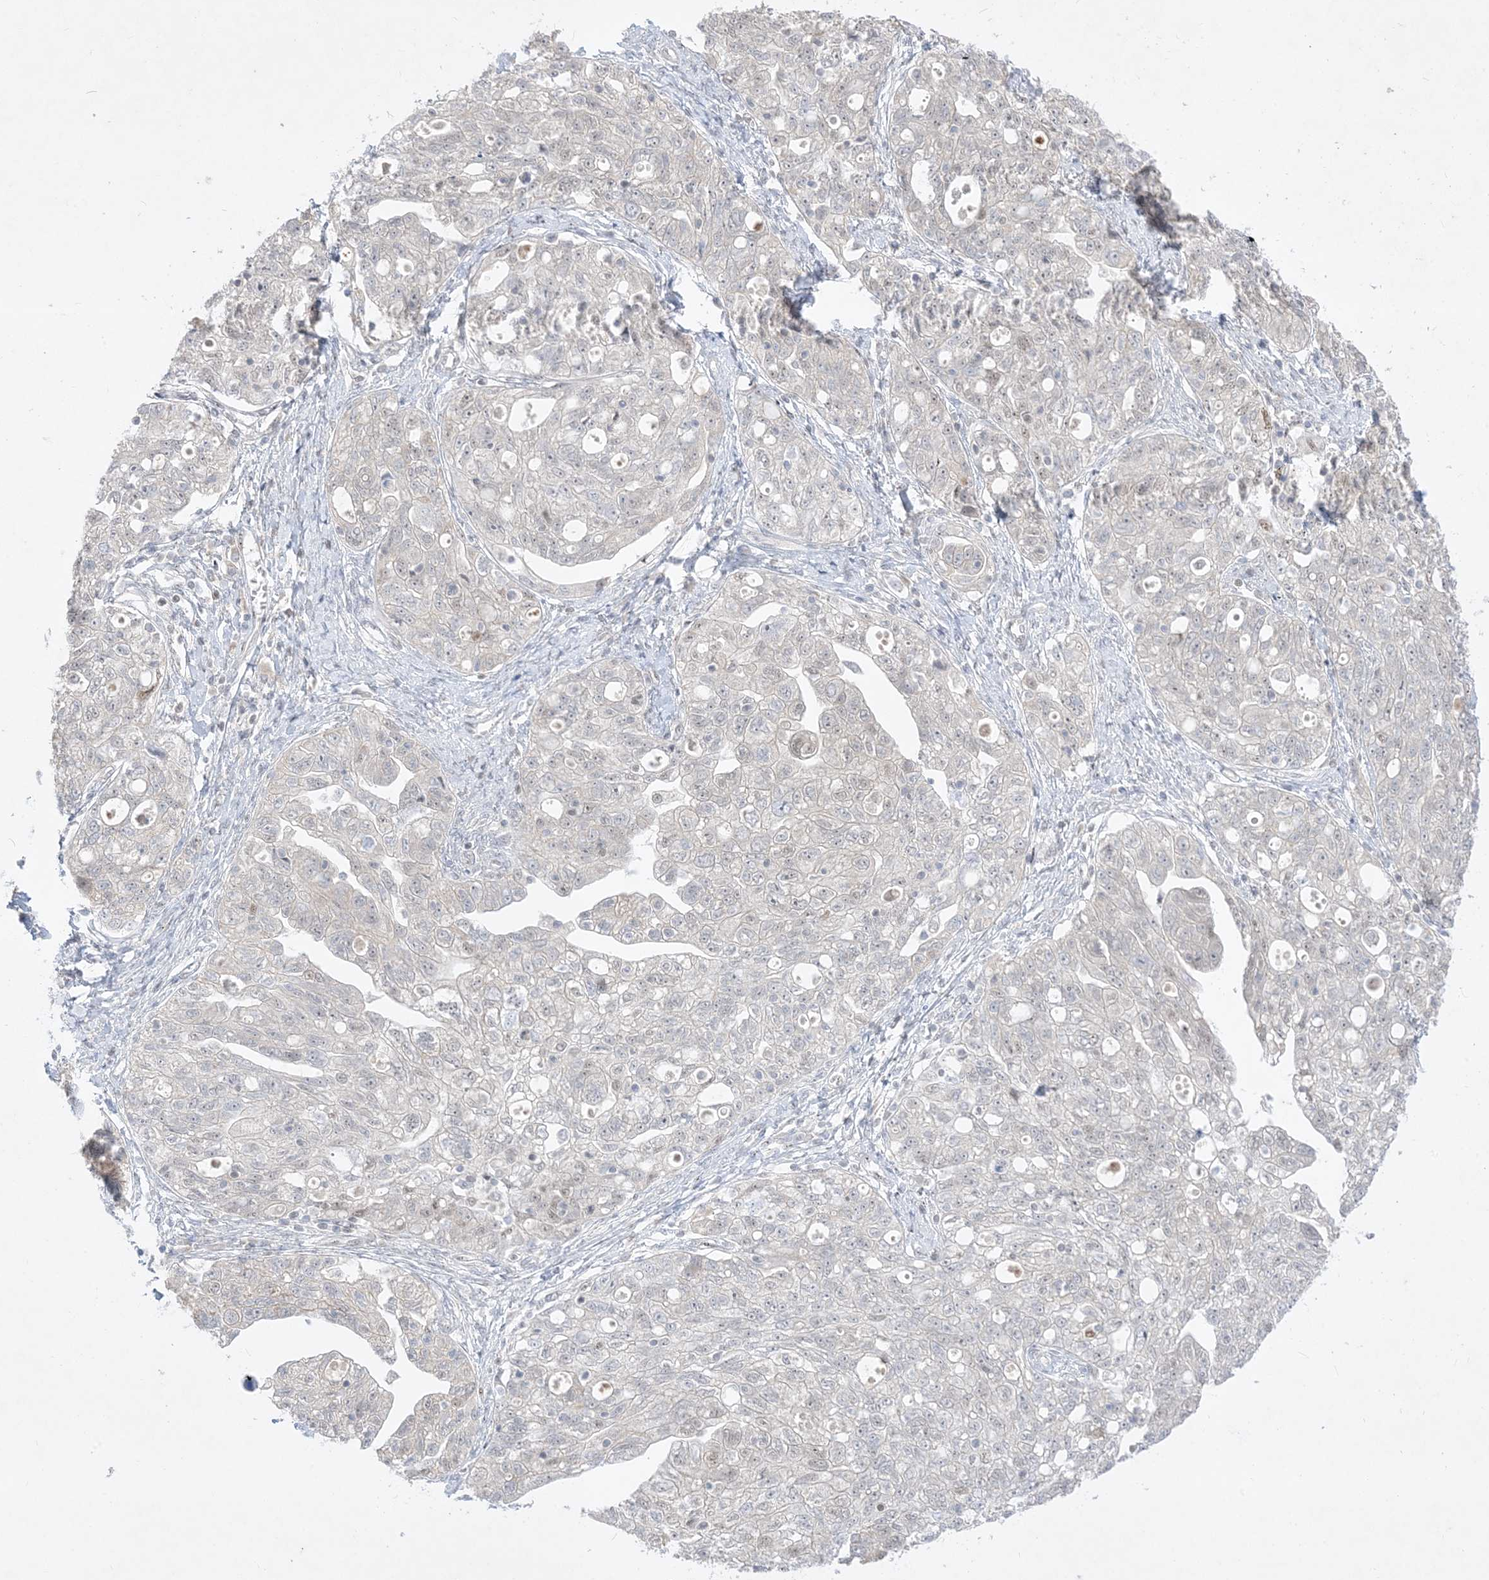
{"staining": {"intensity": "negative", "quantity": "none", "location": "none"}, "tissue": "ovarian cancer", "cell_type": "Tumor cells", "image_type": "cancer", "snomed": [{"axis": "morphology", "description": "Carcinoma, NOS"}, {"axis": "morphology", "description": "Cystadenocarcinoma, serous, NOS"}, {"axis": "topography", "description": "Ovary"}], "caption": "Human ovarian carcinoma stained for a protein using immunohistochemistry (IHC) shows no staining in tumor cells.", "gene": "BHLHE40", "patient": {"sex": "female", "age": 69}}